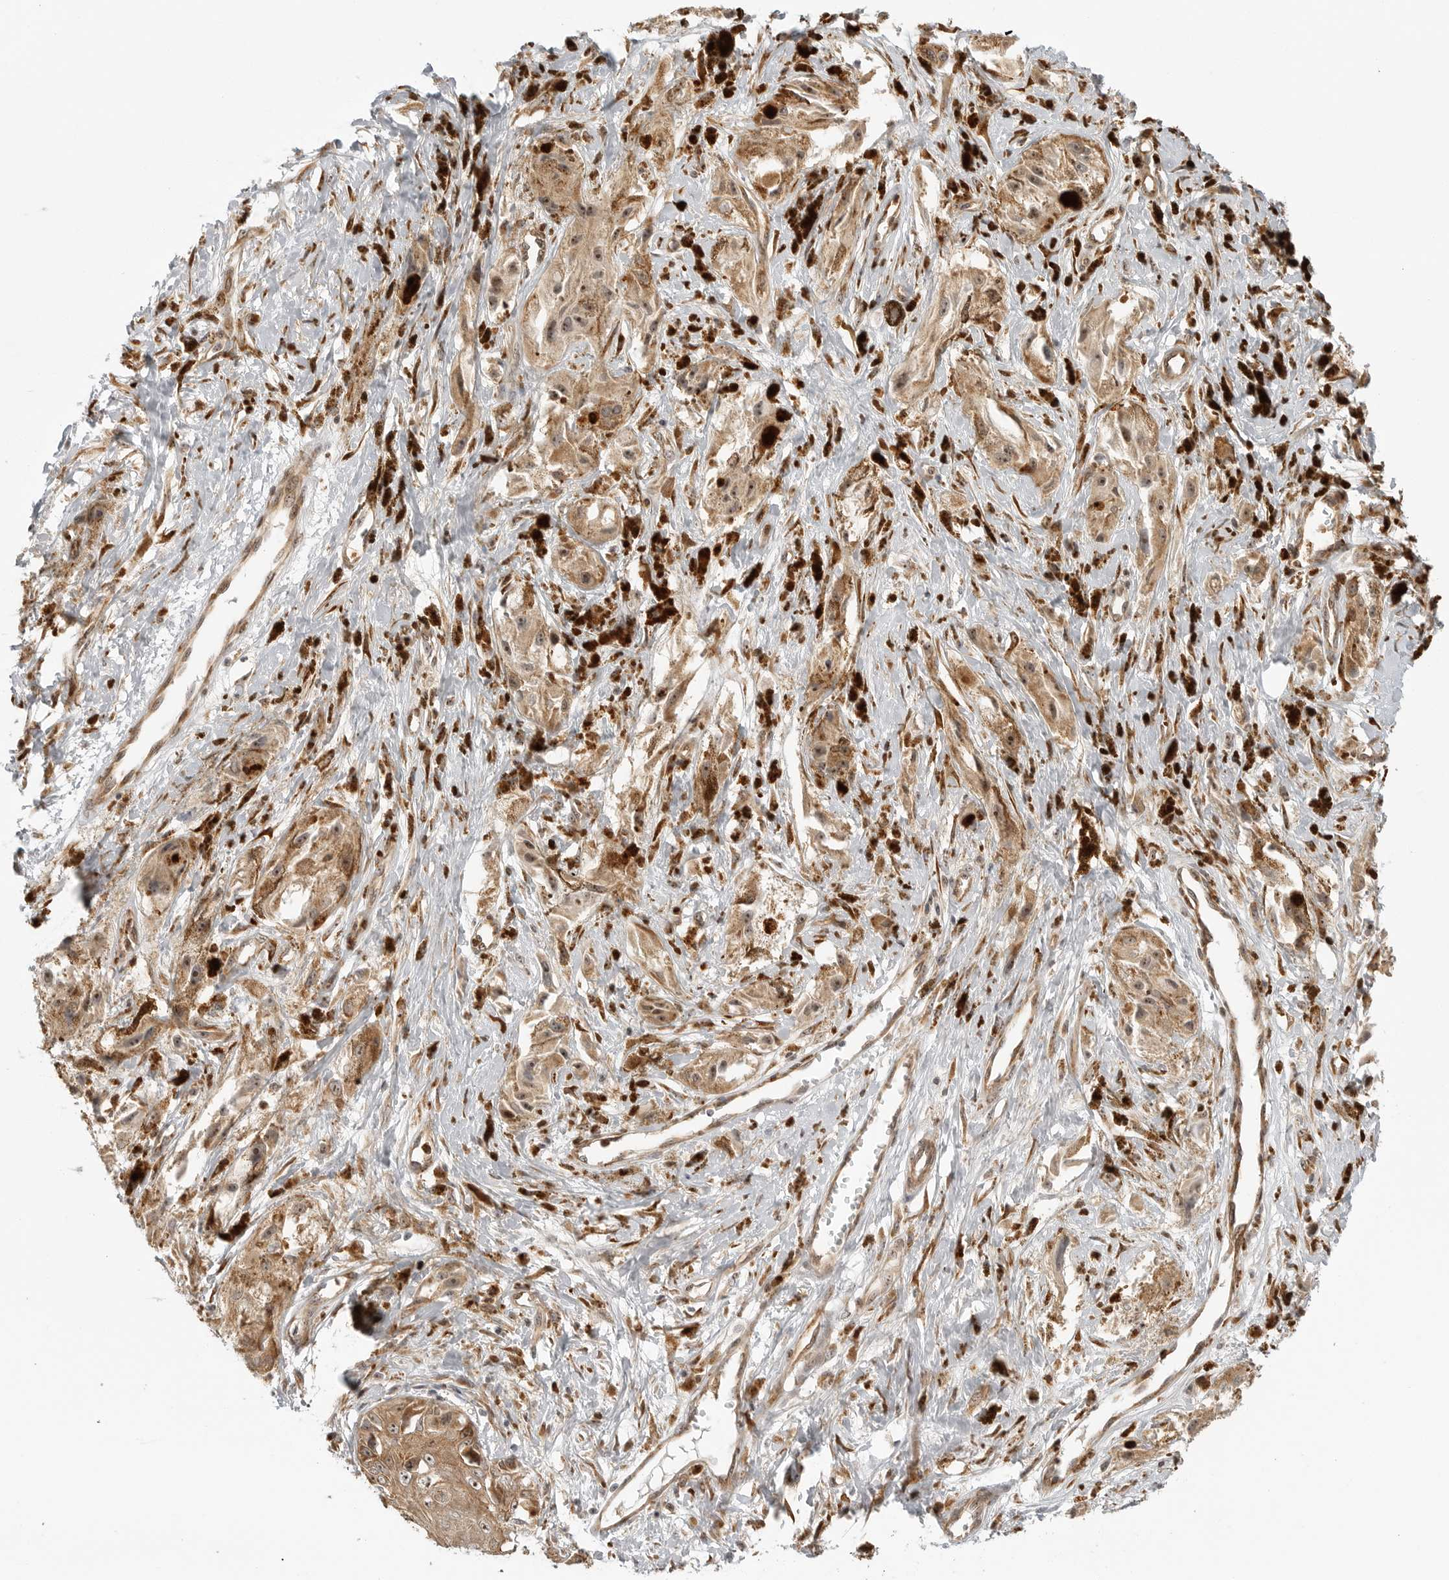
{"staining": {"intensity": "moderate", "quantity": ">75%", "location": "cytoplasmic/membranous,nuclear"}, "tissue": "melanoma", "cell_type": "Tumor cells", "image_type": "cancer", "snomed": [{"axis": "morphology", "description": "Malignant melanoma, NOS"}, {"axis": "topography", "description": "Skin"}], "caption": "Immunohistochemical staining of malignant melanoma displays medium levels of moderate cytoplasmic/membranous and nuclear protein positivity in about >75% of tumor cells.", "gene": "DSCC1", "patient": {"sex": "male", "age": 88}}